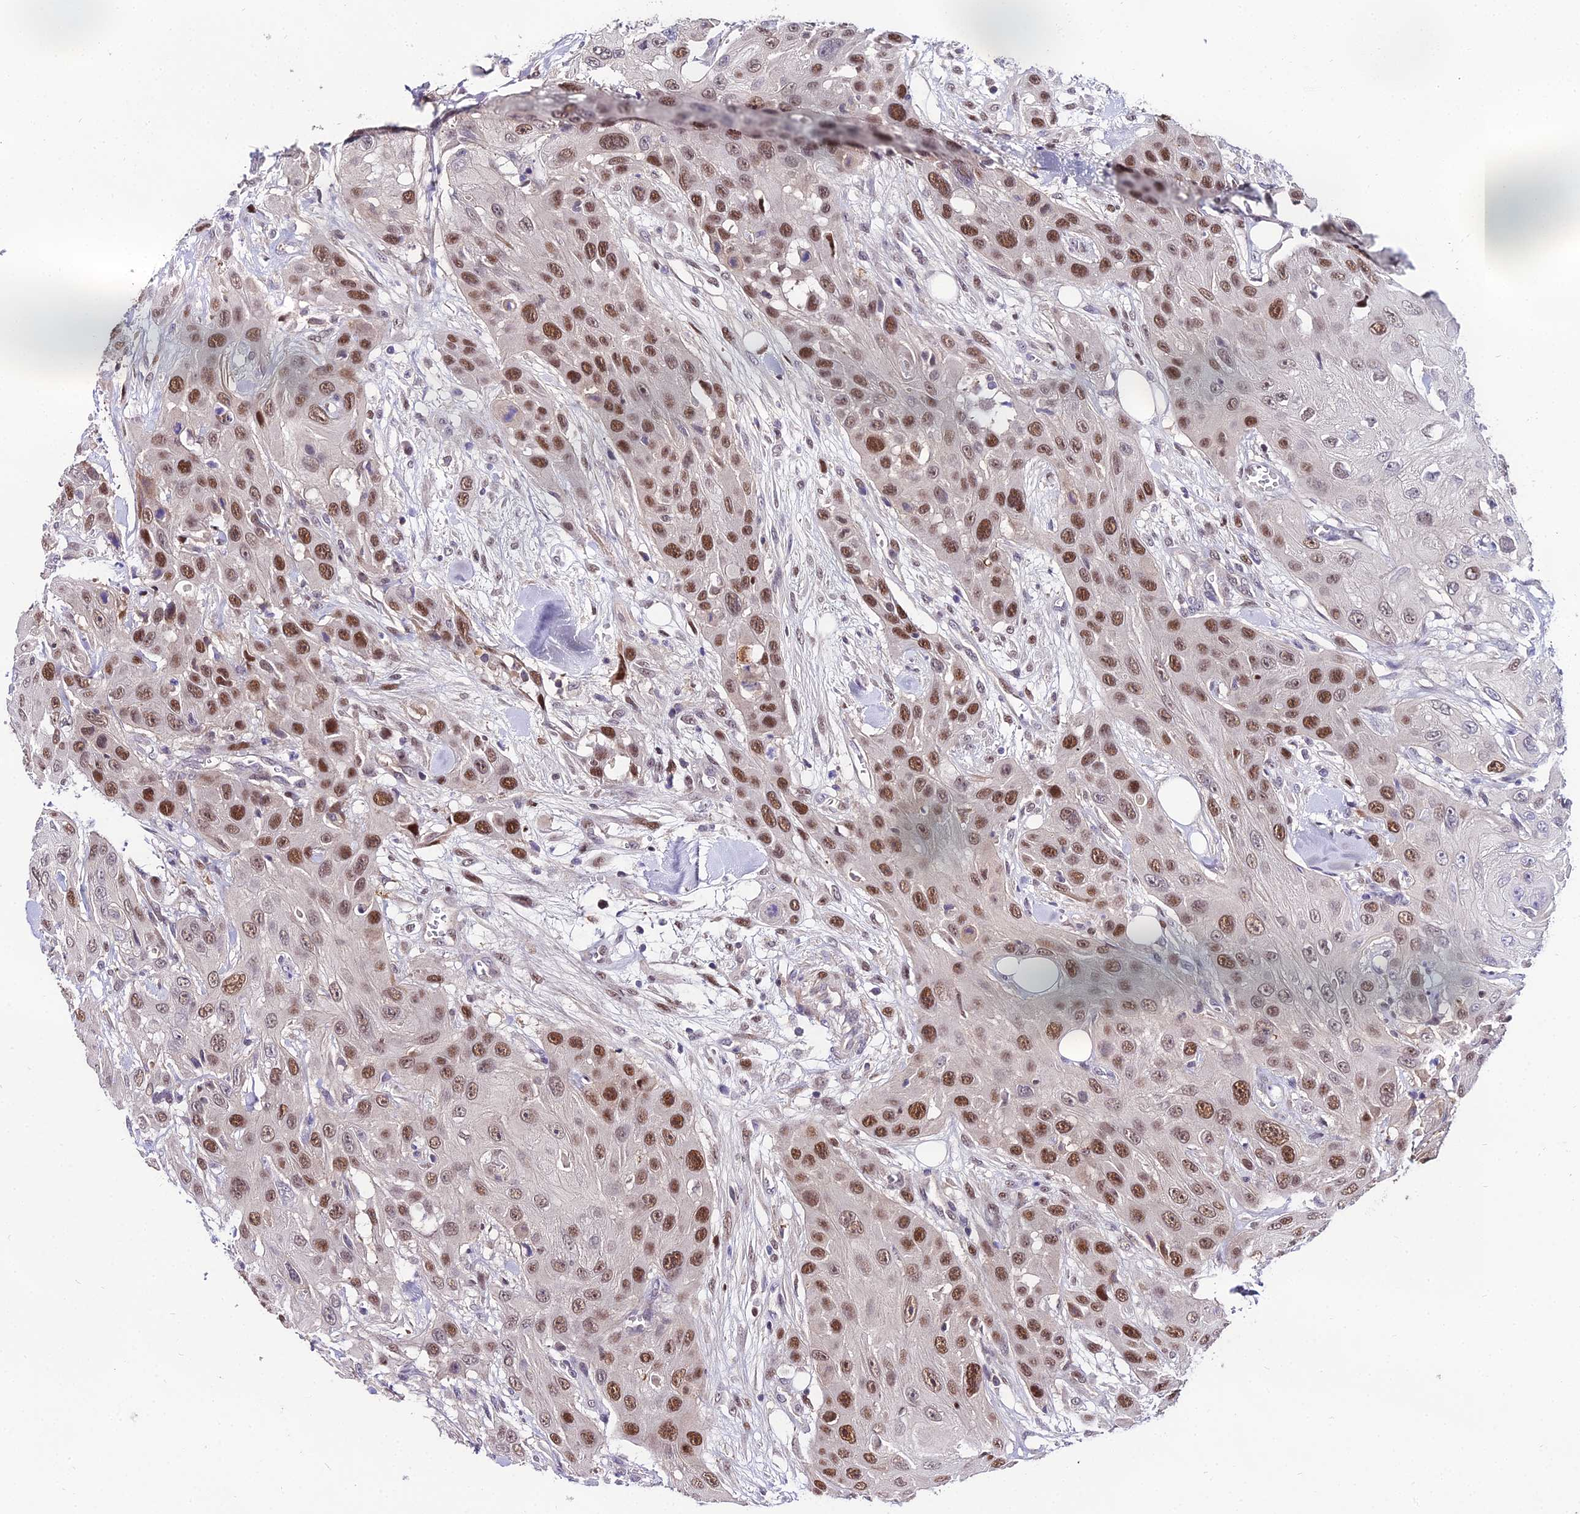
{"staining": {"intensity": "moderate", "quantity": ">75%", "location": "nuclear"}, "tissue": "head and neck cancer", "cell_type": "Tumor cells", "image_type": "cancer", "snomed": [{"axis": "morphology", "description": "Squamous cell carcinoma, NOS"}, {"axis": "topography", "description": "Head-Neck"}], "caption": "Immunohistochemical staining of squamous cell carcinoma (head and neck) reveals medium levels of moderate nuclear protein staining in about >75% of tumor cells. Using DAB (3,3'-diaminobenzidine) (brown) and hematoxylin (blue) stains, captured at high magnification using brightfield microscopy.", "gene": "TRIML2", "patient": {"sex": "male", "age": 81}}